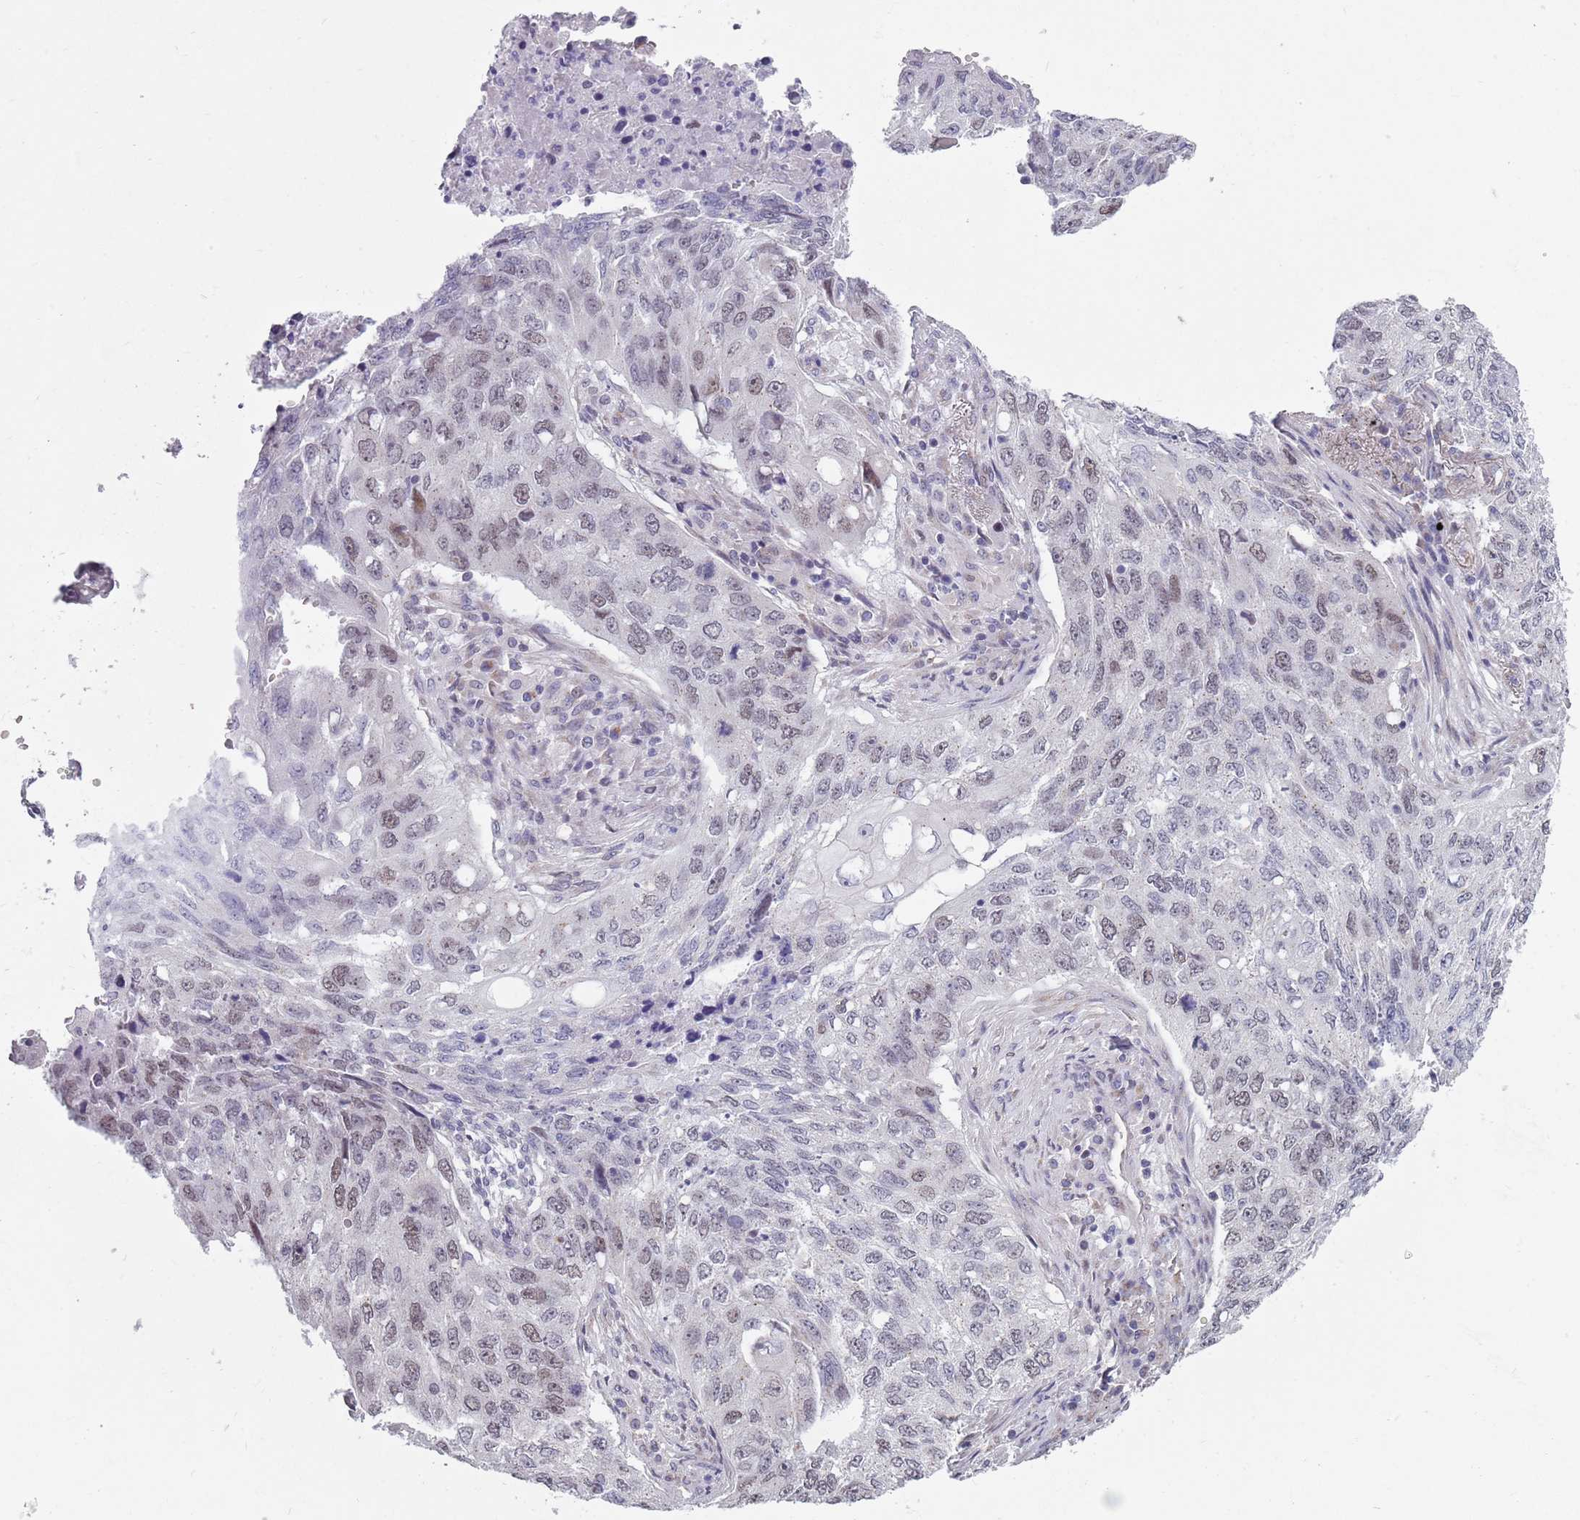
{"staining": {"intensity": "weak", "quantity": "25%-75%", "location": "nuclear"}, "tissue": "lung cancer", "cell_type": "Tumor cells", "image_type": "cancer", "snomed": [{"axis": "morphology", "description": "Squamous cell carcinoma, NOS"}, {"axis": "topography", "description": "Lung"}], "caption": "IHC of human lung cancer displays low levels of weak nuclear staining in about 25%-75% of tumor cells.", "gene": "ZKSCAN2", "patient": {"sex": "female", "age": 63}}